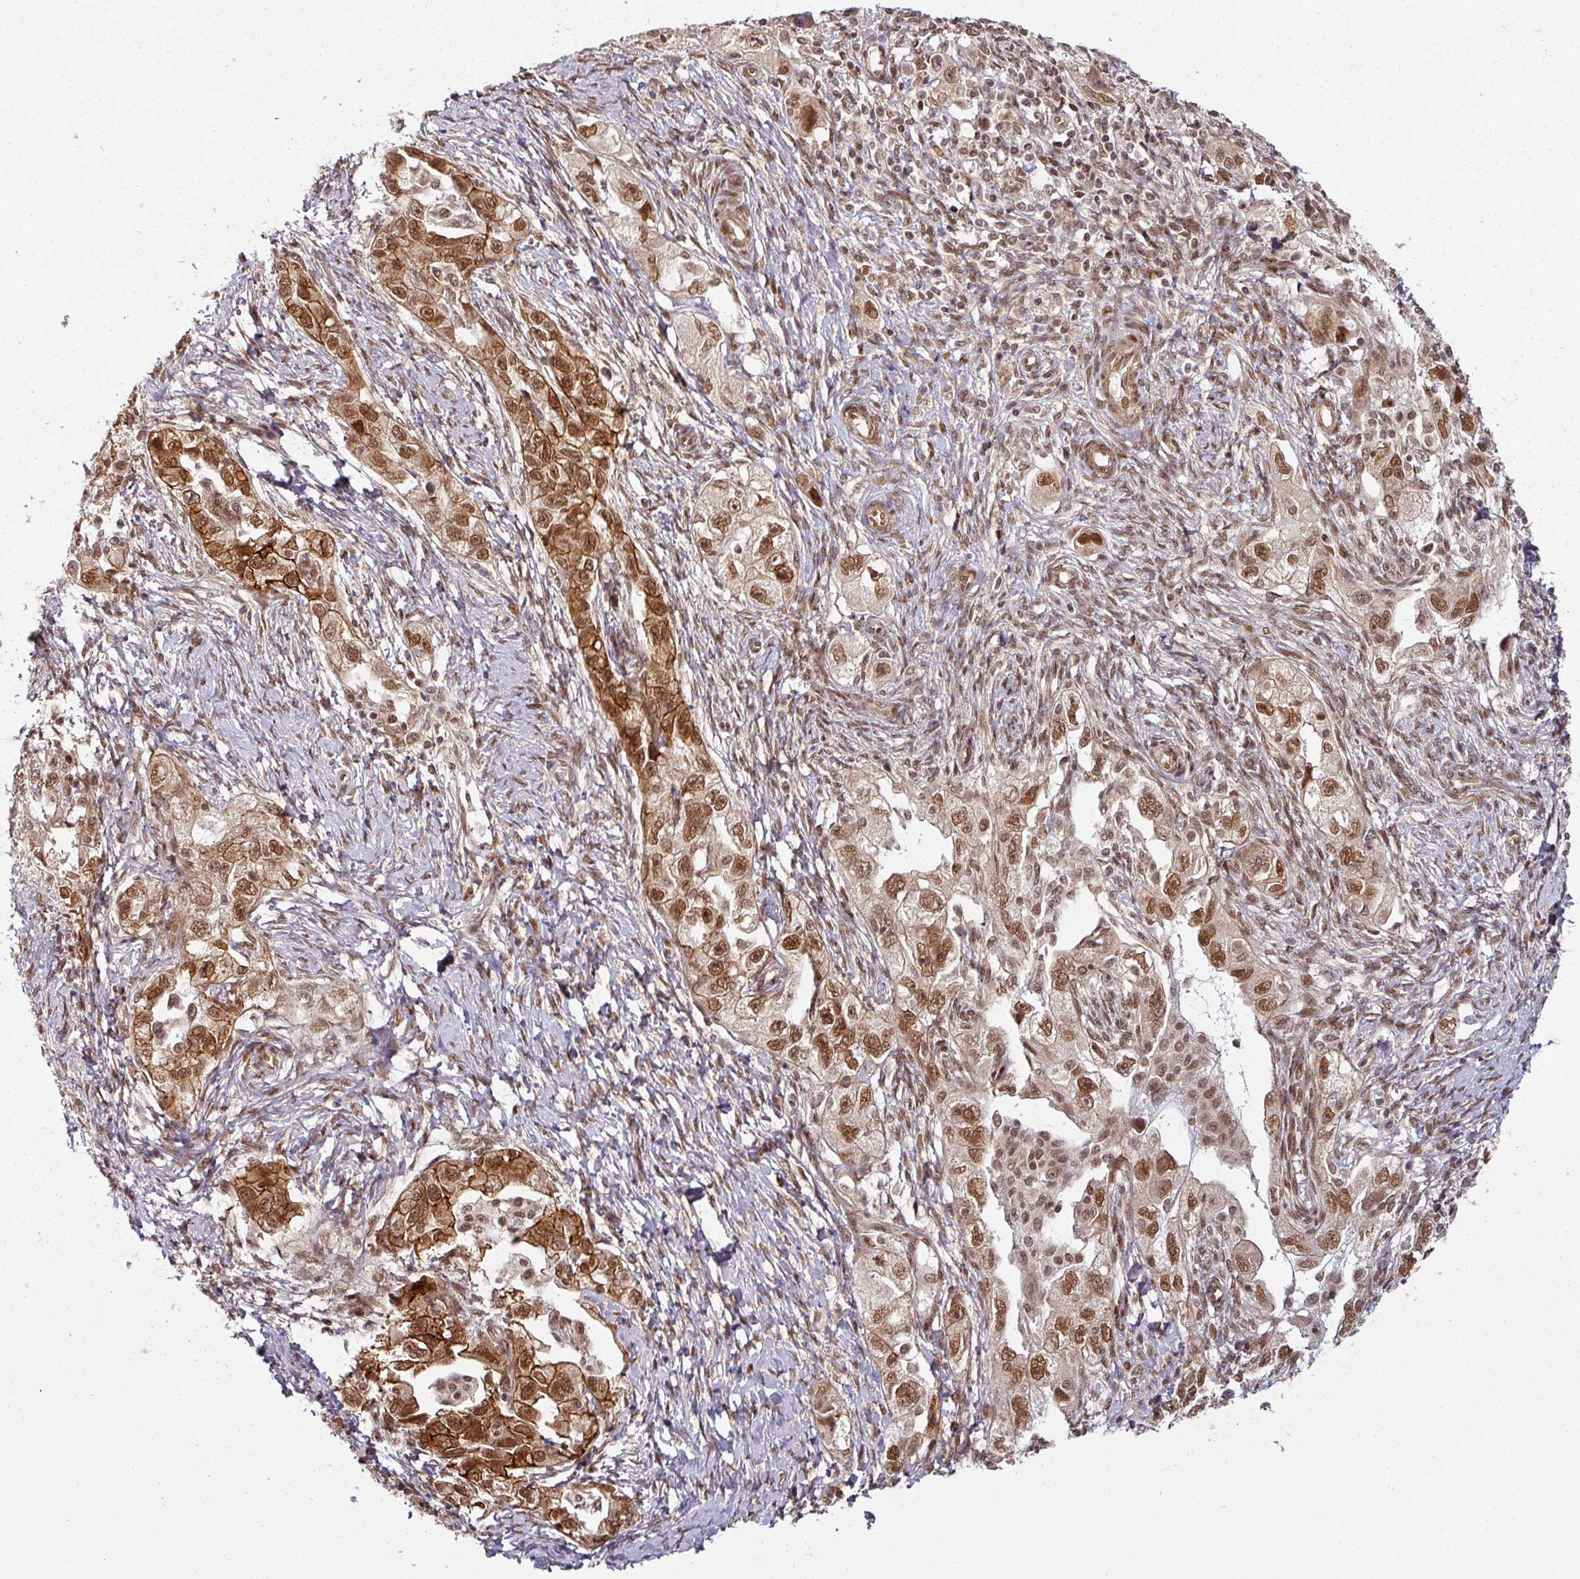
{"staining": {"intensity": "moderate", "quantity": ">75%", "location": "cytoplasmic/membranous,nuclear"}, "tissue": "ovarian cancer", "cell_type": "Tumor cells", "image_type": "cancer", "snomed": [{"axis": "morphology", "description": "Carcinoma, NOS"}, {"axis": "morphology", "description": "Cystadenocarcinoma, serous, NOS"}, {"axis": "topography", "description": "Ovary"}], "caption": "The histopathology image exhibits a brown stain indicating the presence of a protein in the cytoplasmic/membranous and nuclear of tumor cells in serous cystadenocarcinoma (ovarian). Nuclei are stained in blue.", "gene": "SIK3", "patient": {"sex": "female", "age": 69}}